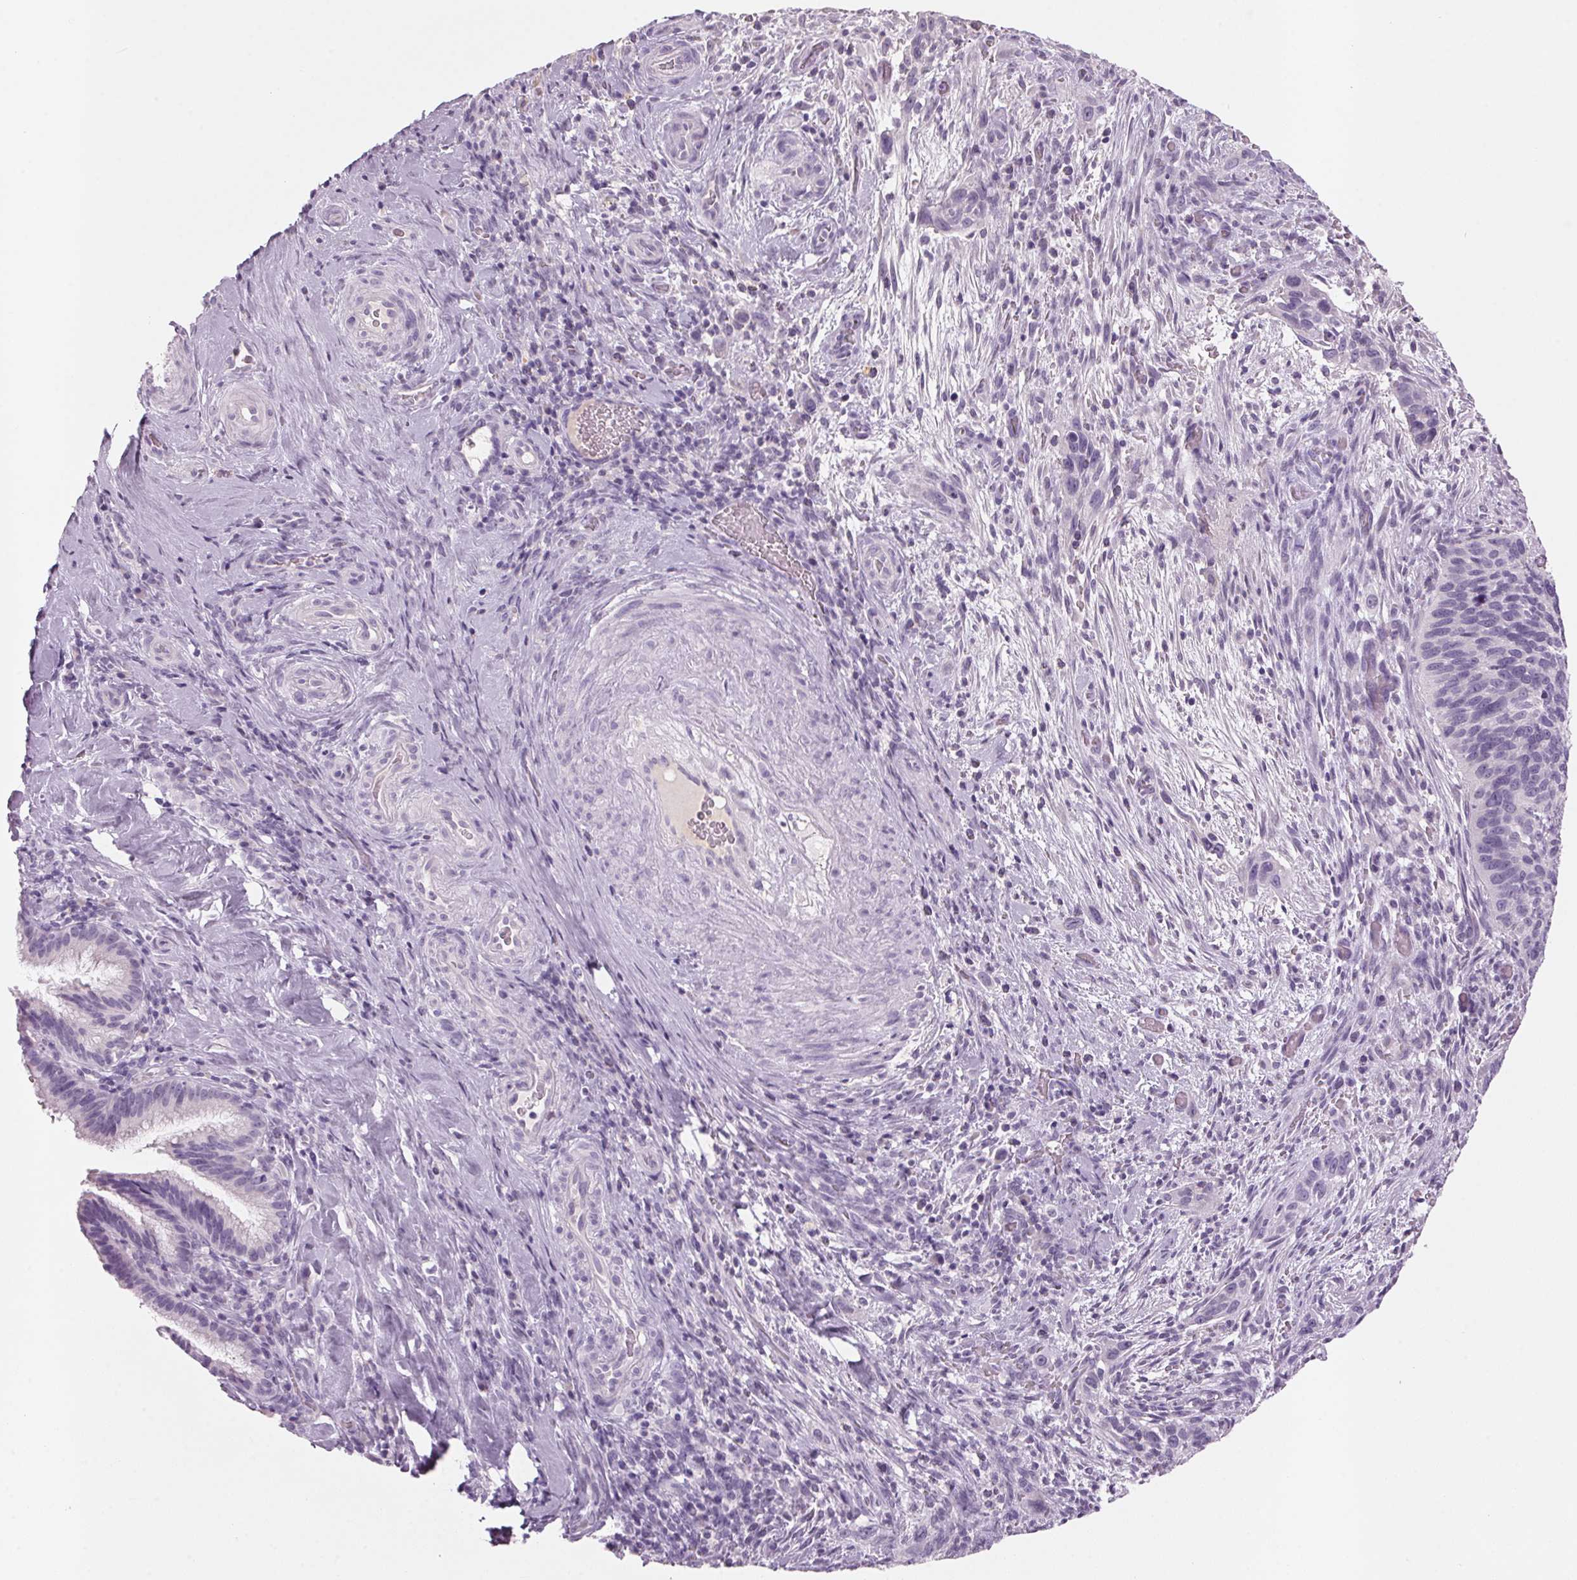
{"staining": {"intensity": "negative", "quantity": "none", "location": "none"}, "tissue": "cervical cancer", "cell_type": "Tumor cells", "image_type": "cancer", "snomed": [{"axis": "morphology", "description": "Squamous cell carcinoma, NOS"}, {"axis": "topography", "description": "Cervix"}], "caption": "Tumor cells show no significant protein staining in cervical cancer (squamous cell carcinoma). (Stains: DAB (3,3'-diaminobenzidine) immunohistochemistry with hematoxylin counter stain, Microscopy: brightfield microscopy at high magnification).", "gene": "ADAM20", "patient": {"sex": "female", "age": 51}}